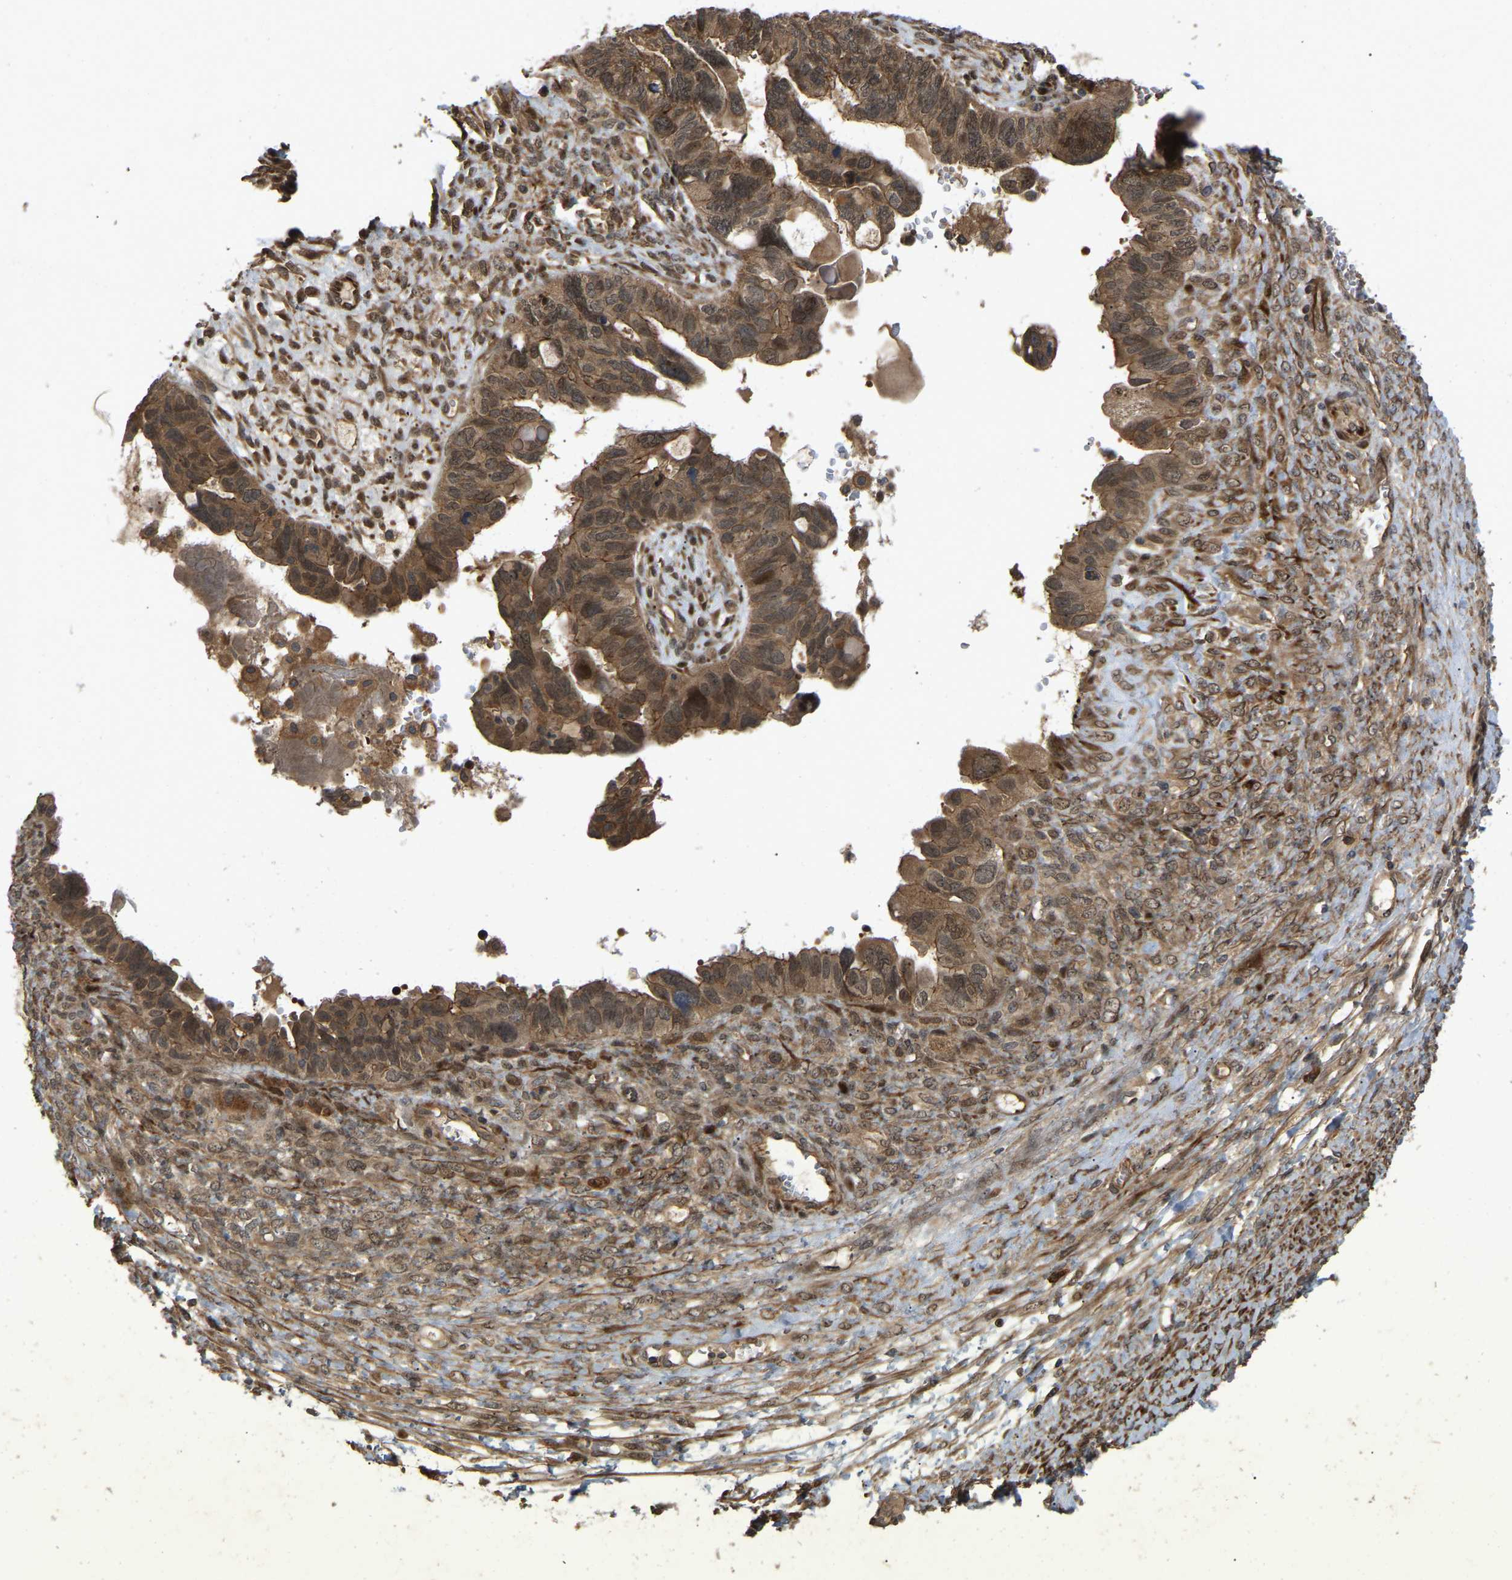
{"staining": {"intensity": "moderate", "quantity": ">75%", "location": "cytoplasmic/membranous,nuclear"}, "tissue": "ovarian cancer", "cell_type": "Tumor cells", "image_type": "cancer", "snomed": [{"axis": "morphology", "description": "Cystadenocarcinoma, serous, NOS"}, {"axis": "topography", "description": "Ovary"}], "caption": "Approximately >75% of tumor cells in human ovarian cancer exhibit moderate cytoplasmic/membranous and nuclear protein expression as visualized by brown immunohistochemical staining.", "gene": "KIAA1549", "patient": {"sex": "female", "age": 79}}